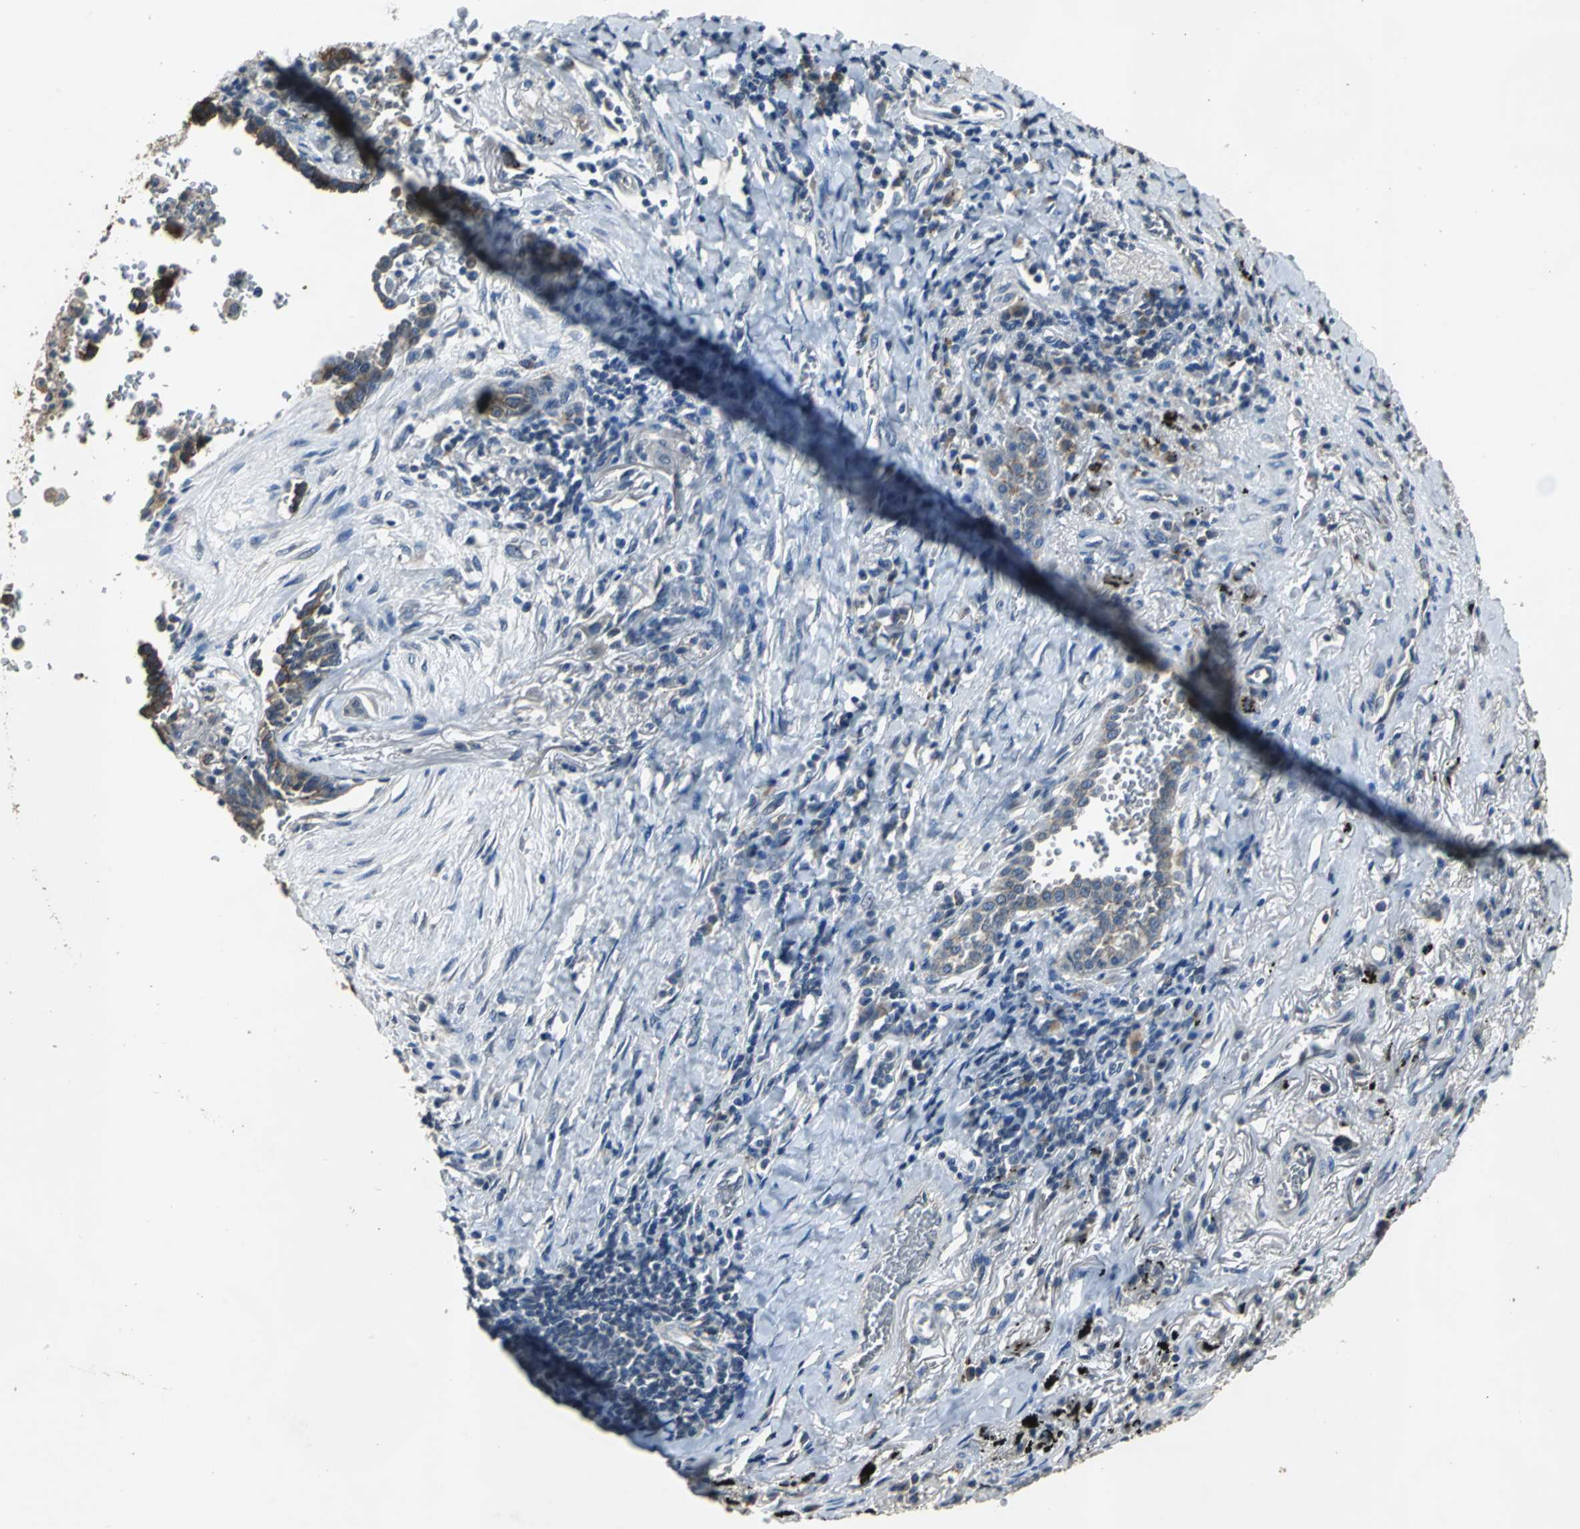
{"staining": {"intensity": "strong", "quantity": ">75%", "location": "cytoplasmic/membranous"}, "tissue": "lung cancer", "cell_type": "Tumor cells", "image_type": "cancer", "snomed": [{"axis": "morphology", "description": "Adenocarcinoma, NOS"}, {"axis": "topography", "description": "Lung"}], "caption": "Immunohistochemical staining of lung adenocarcinoma exhibits high levels of strong cytoplasmic/membranous positivity in approximately >75% of tumor cells.", "gene": "OCLN", "patient": {"sex": "female", "age": 64}}